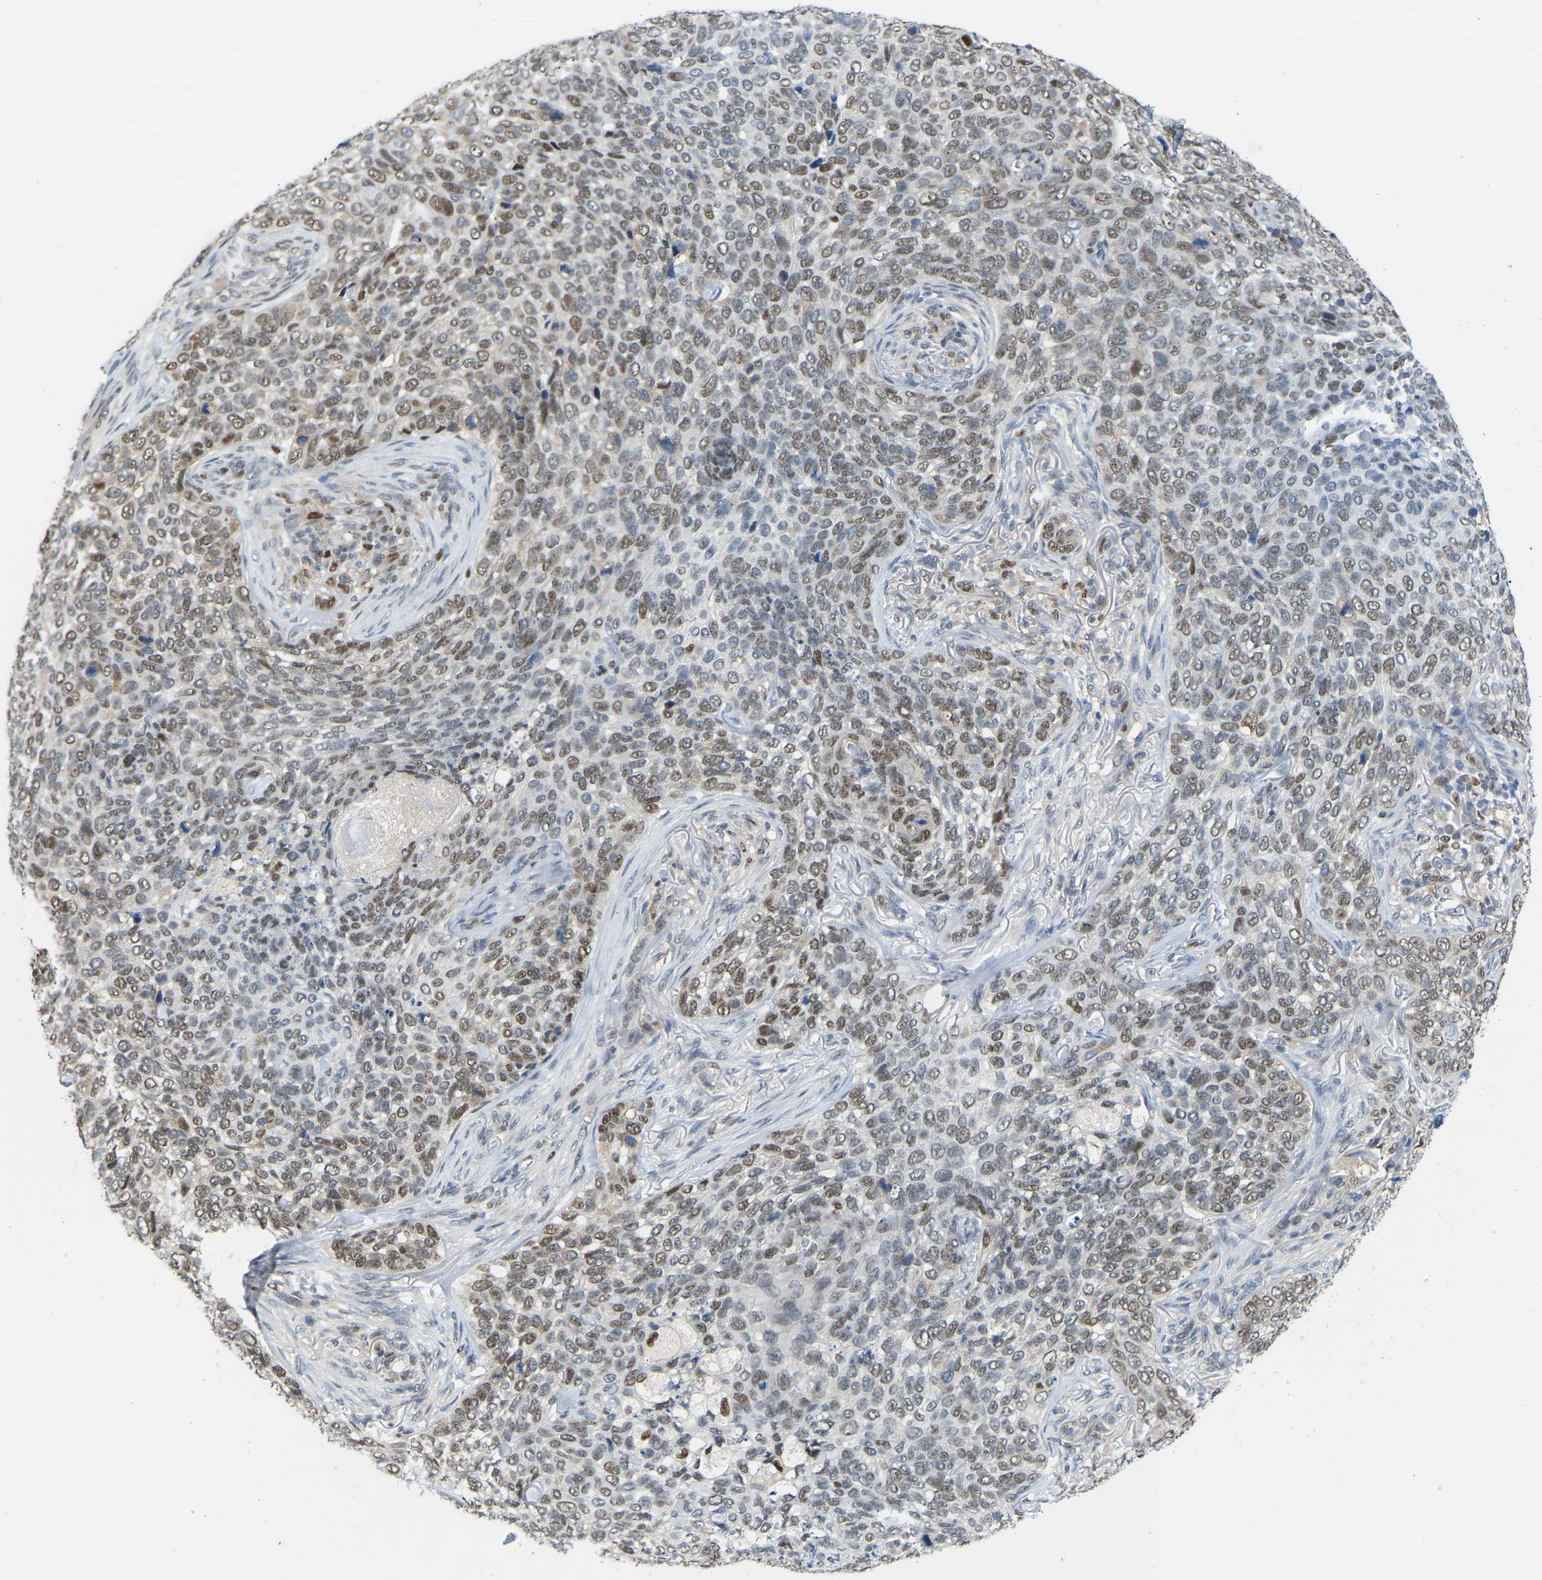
{"staining": {"intensity": "moderate", "quantity": "25%-75%", "location": "nuclear"}, "tissue": "skin cancer", "cell_type": "Tumor cells", "image_type": "cancer", "snomed": [{"axis": "morphology", "description": "Basal cell carcinoma"}, {"axis": "topography", "description": "Skin"}], "caption": "Immunohistochemical staining of human skin basal cell carcinoma demonstrates medium levels of moderate nuclear positivity in approximately 25%-75% of tumor cells. Using DAB (3,3'-diaminobenzidine) (brown) and hematoxylin (blue) stains, captured at high magnification using brightfield microscopy.", "gene": "KLRG2", "patient": {"sex": "female", "age": 64}}